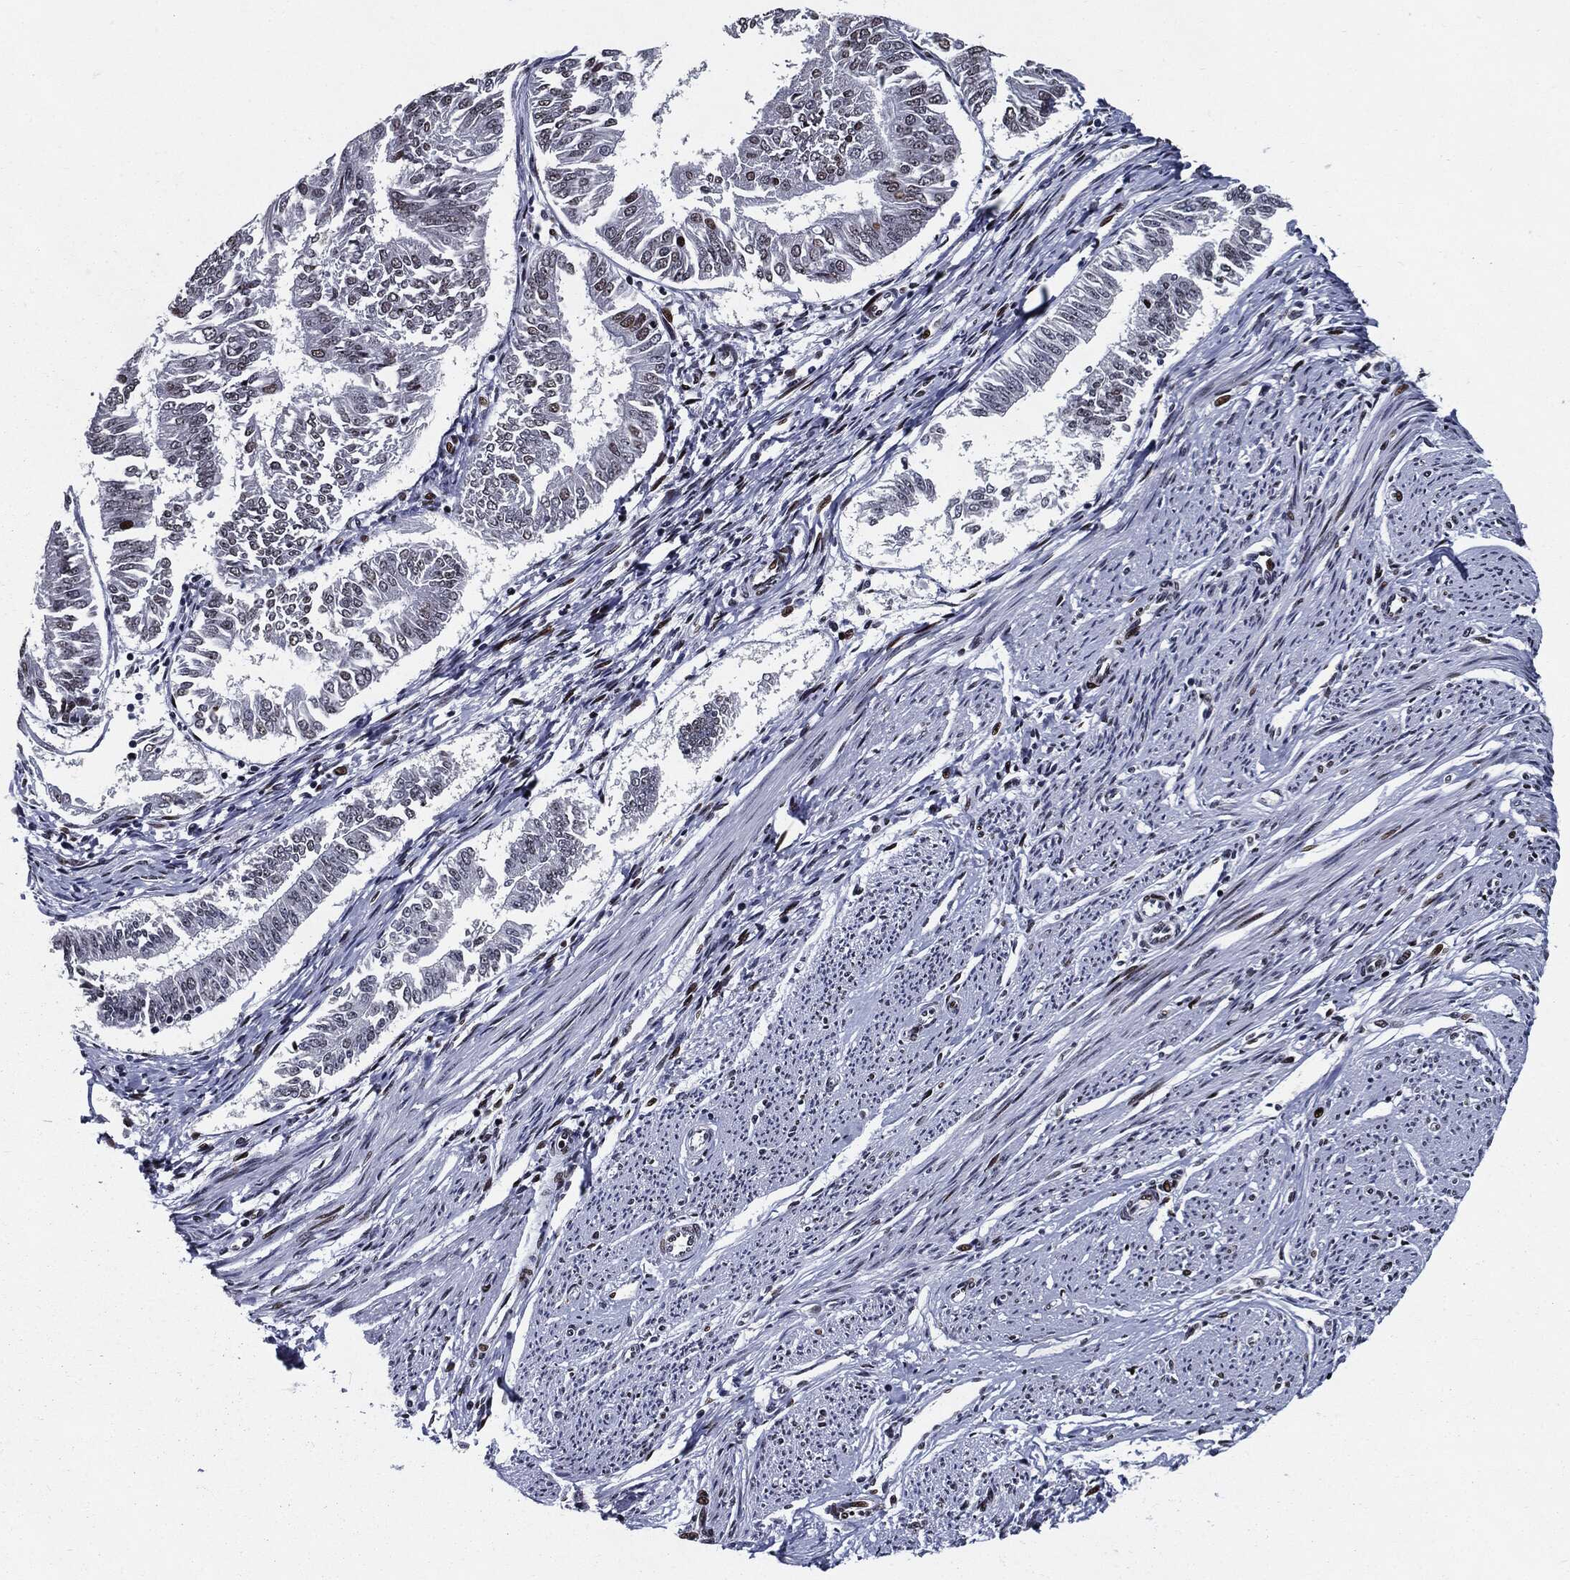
{"staining": {"intensity": "moderate", "quantity": "<25%", "location": "nuclear"}, "tissue": "endometrial cancer", "cell_type": "Tumor cells", "image_type": "cancer", "snomed": [{"axis": "morphology", "description": "Adenocarcinoma, NOS"}, {"axis": "topography", "description": "Endometrium"}], "caption": "Immunohistochemical staining of human endometrial adenocarcinoma displays moderate nuclear protein staining in about <25% of tumor cells. (brown staining indicates protein expression, while blue staining denotes nuclei).", "gene": "ZFP91", "patient": {"sex": "female", "age": 58}}